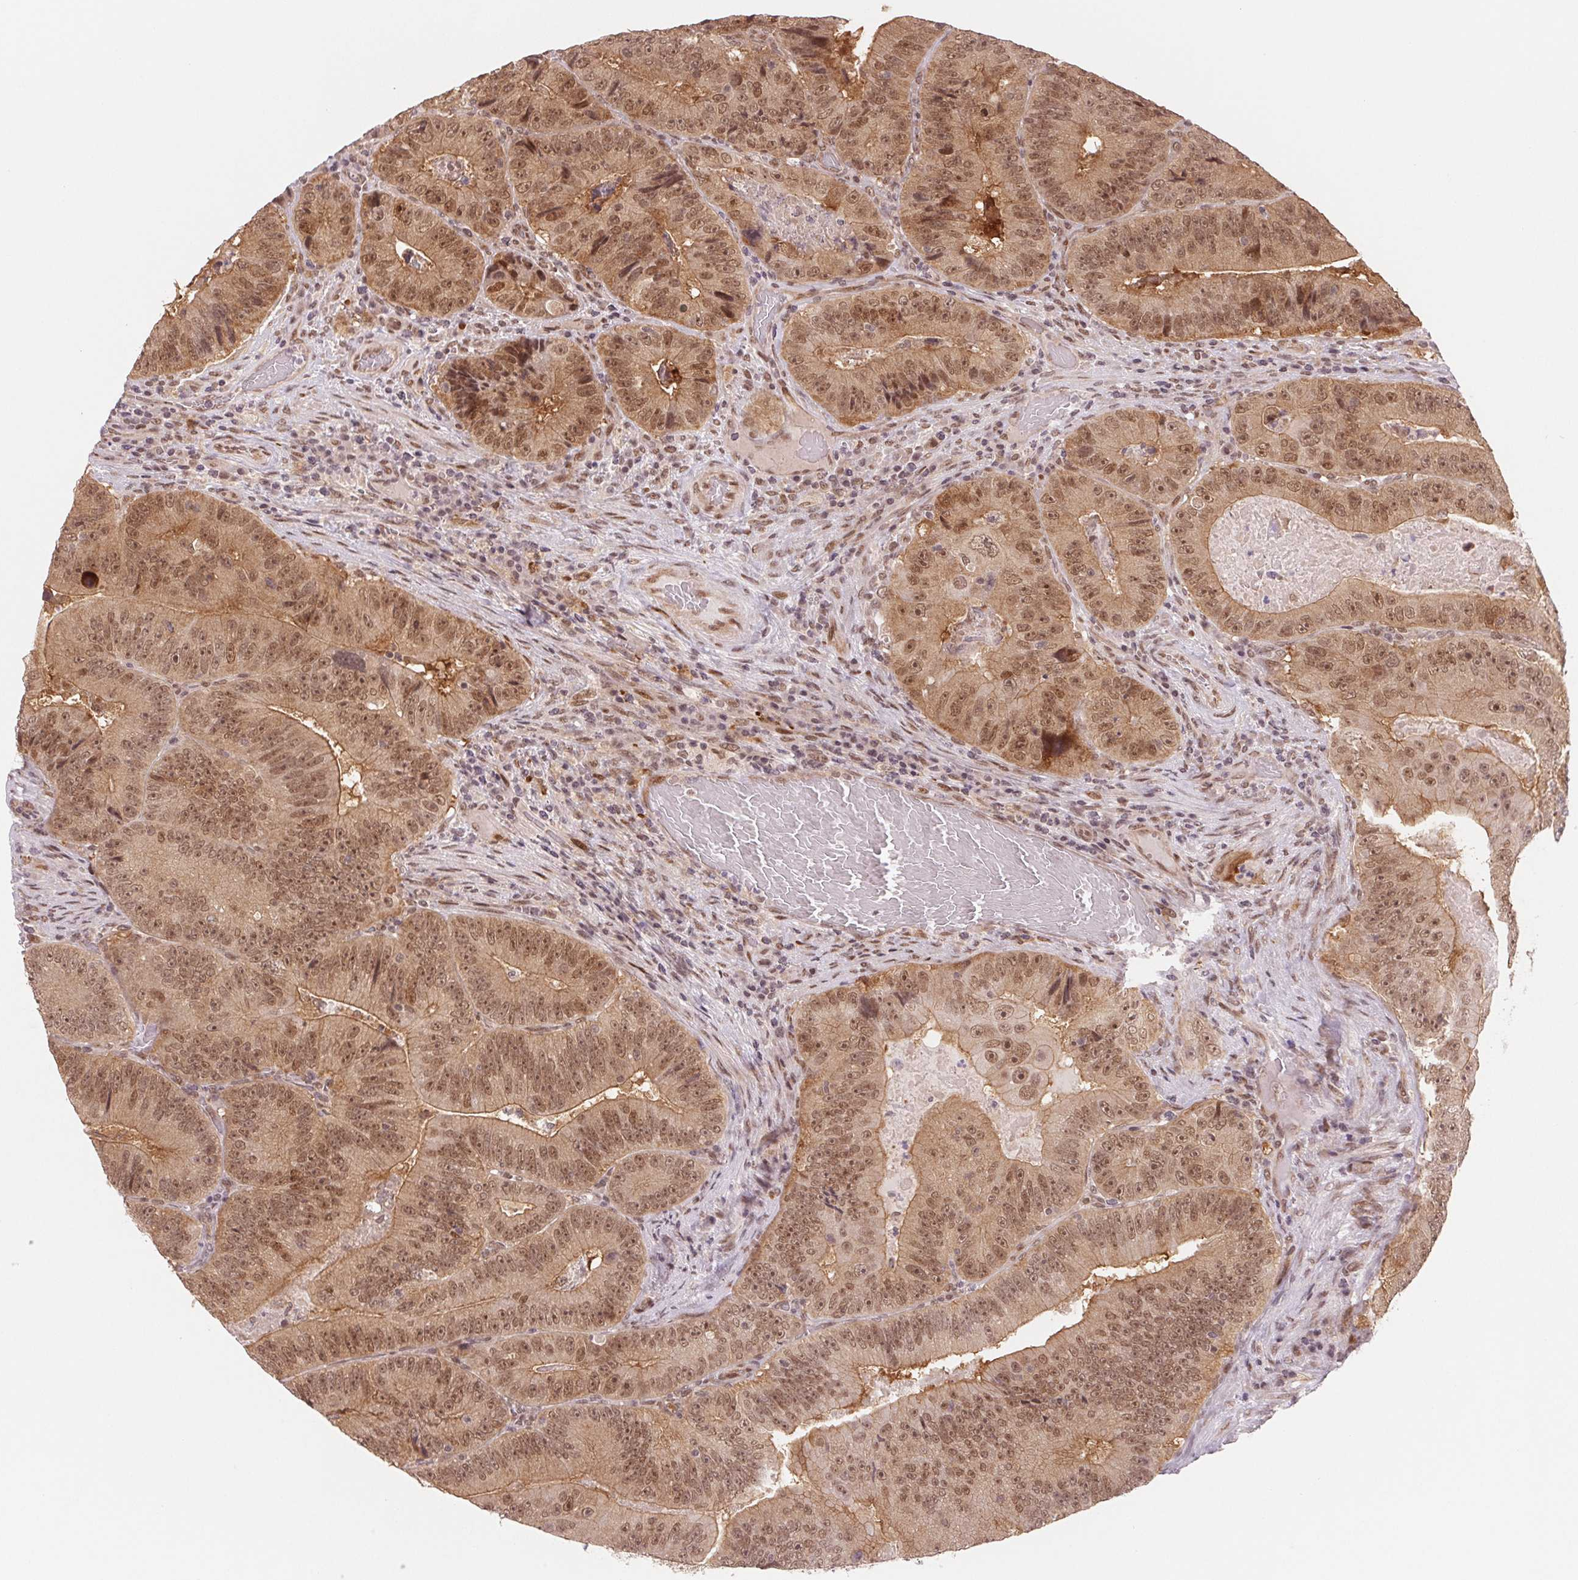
{"staining": {"intensity": "moderate", "quantity": ">75%", "location": "cytoplasmic/membranous,nuclear"}, "tissue": "colorectal cancer", "cell_type": "Tumor cells", "image_type": "cancer", "snomed": [{"axis": "morphology", "description": "Adenocarcinoma, NOS"}, {"axis": "topography", "description": "Colon"}], "caption": "Tumor cells exhibit medium levels of moderate cytoplasmic/membranous and nuclear staining in about >75% of cells in human colorectal adenocarcinoma. (Brightfield microscopy of DAB IHC at high magnification).", "gene": "DNAJB6", "patient": {"sex": "female", "age": 86}}